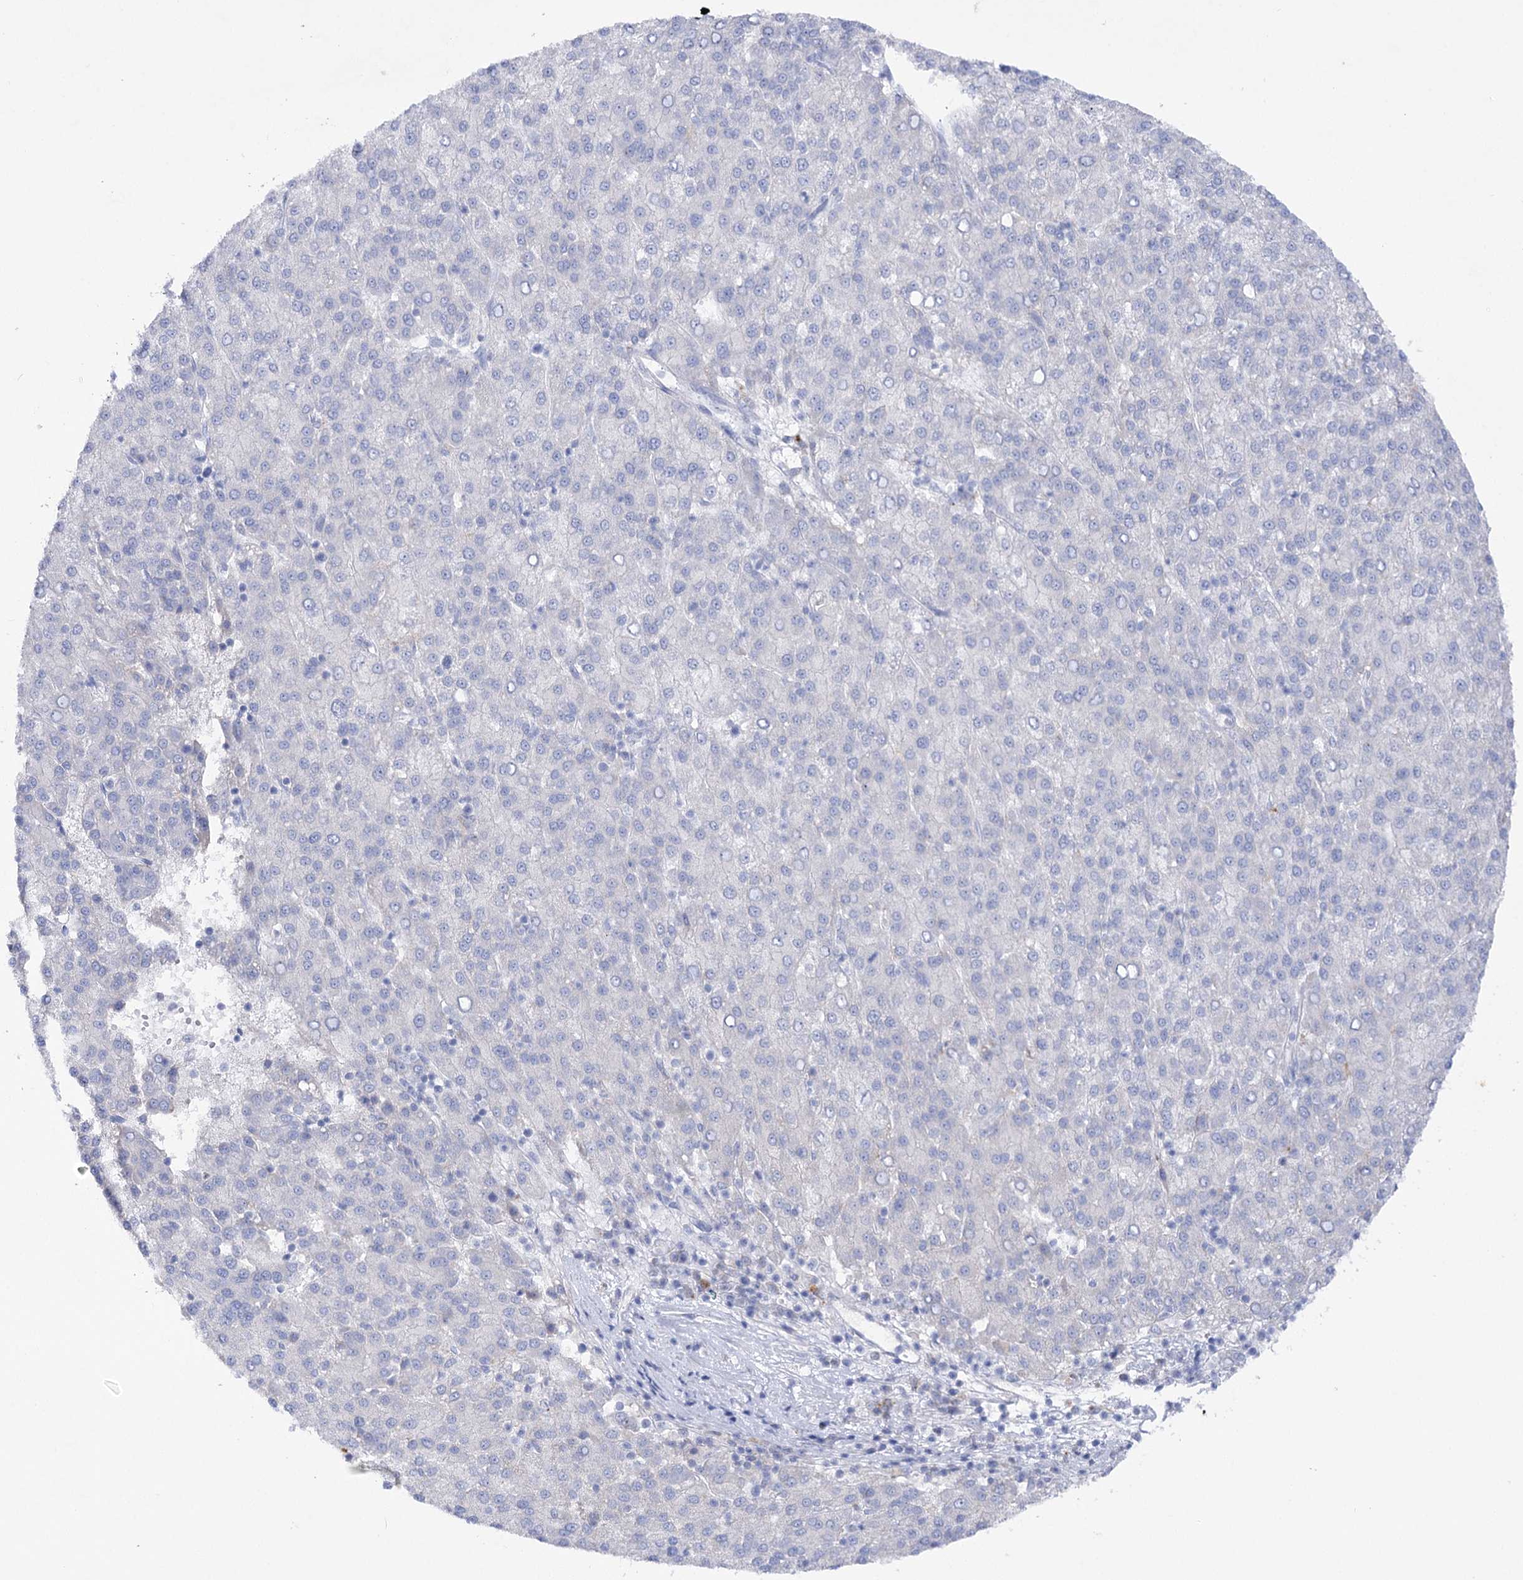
{"staining": {"intensity": "negative", "quantity": "none", "location": "none"}, "tissue": "liver cancer", "cell_type": "Tumor cells", "image_type": "cancer", "snomed": [{"axis": "morphology", "description": "Carcinoma, Hepatocellular, NOS"}, {"axis": "topography", "description": "Liver"}], "caption": "Immunohistochemistry (IHC) image of neoplastic tissue: human liver cancer (hepatocellular carcinoma) stained with DAB (3,3'-diaminobenzidine) displays no significant protein positivity in tumor cells. The staining is performed using DAB (3,3'-diaminobenzidine) brown chromogen with nuclei counter-stained in using hematoxylin.", "gene": "NAGLU", "patient": {"sex": "female", "age": 58}}